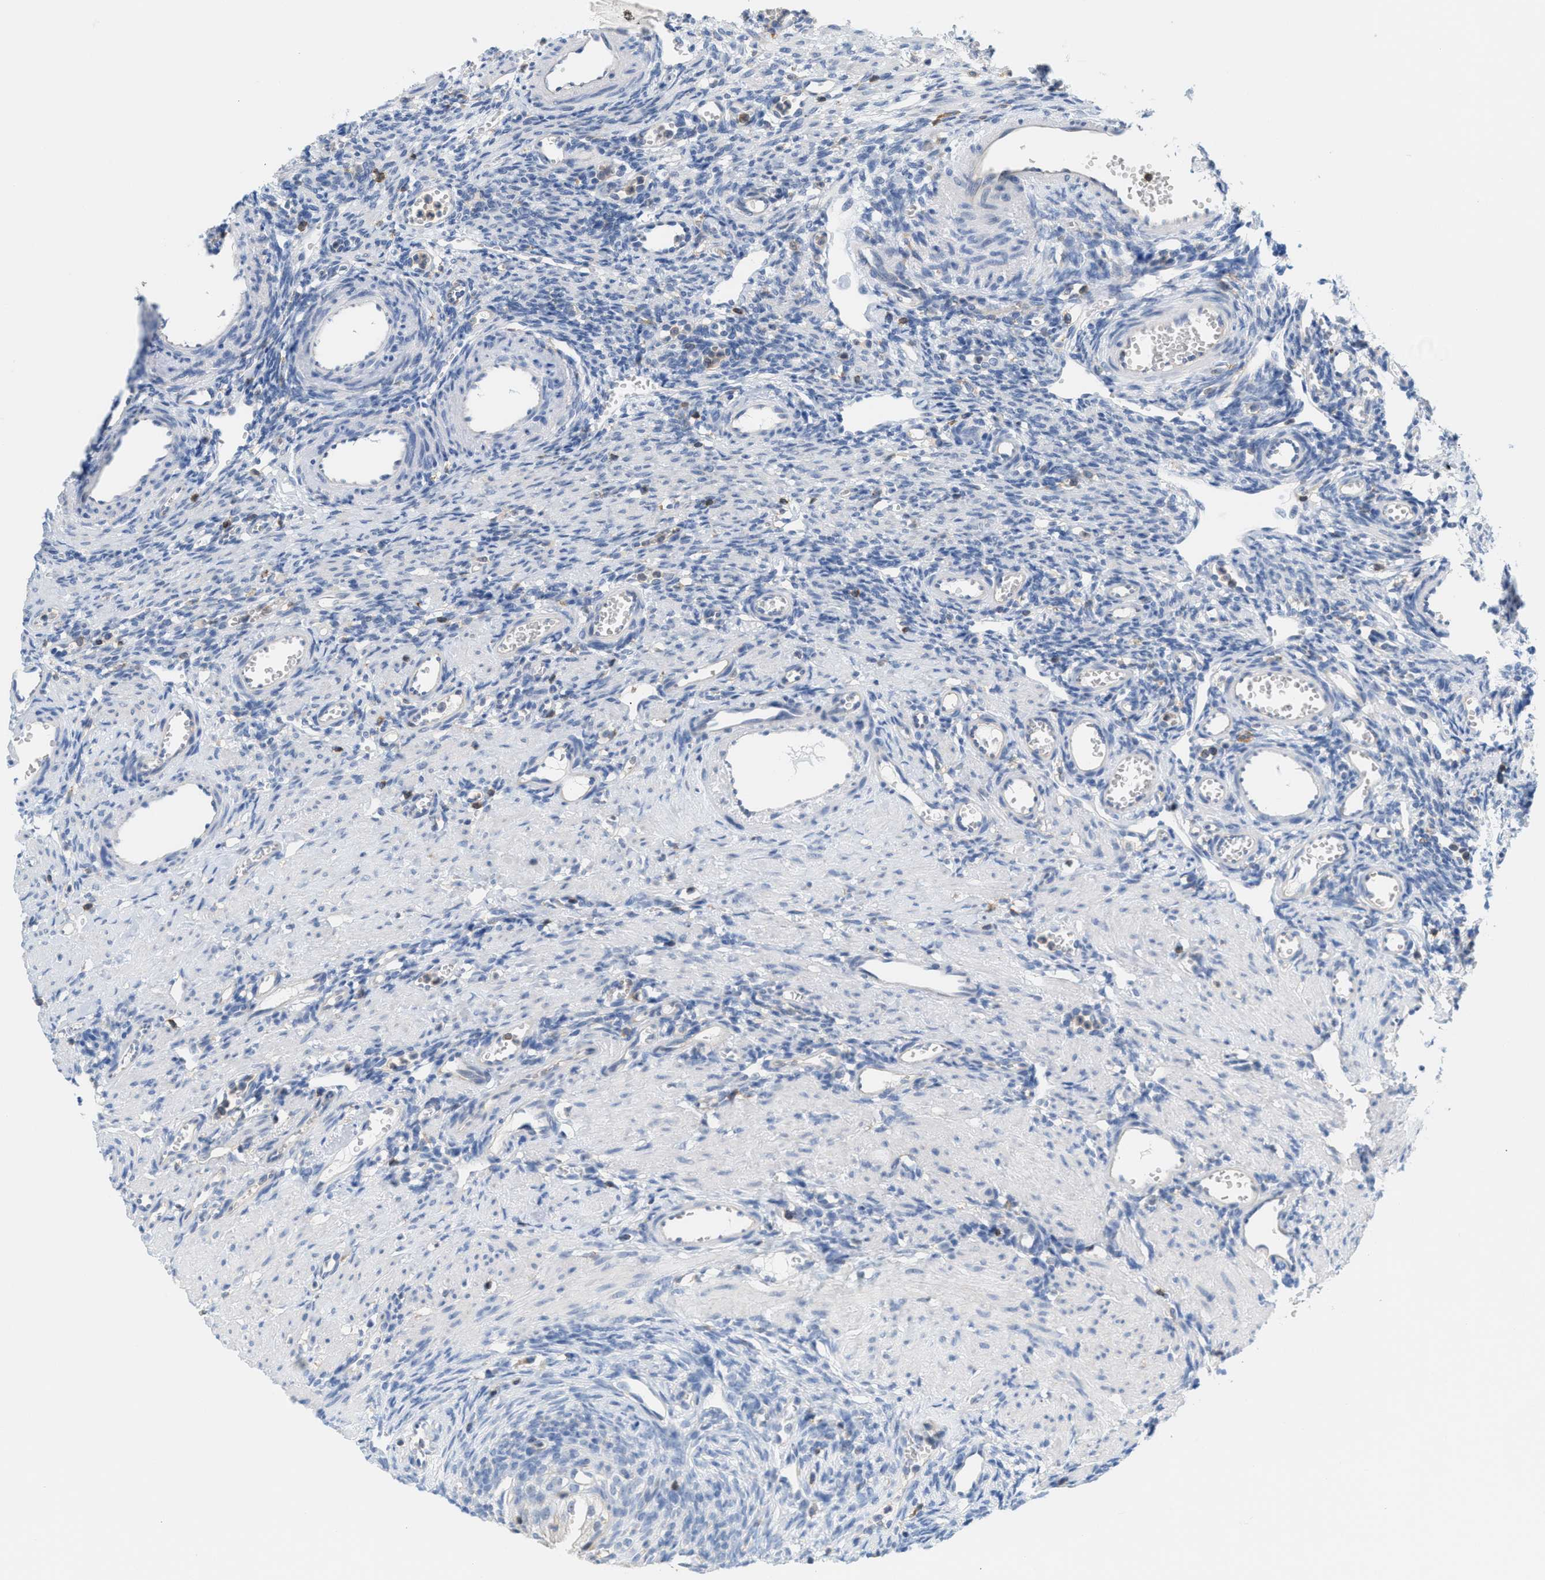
{"staining": {"intensity": "negative", "quantity": "none", "location": "none"}, "tissue": "ovary", "cell_type": "Follicle cells", "image_type": "normal", "snomed": [{"axis": "morphology", "description": "Normal tissue, NOS"}, {"axis": "topography", "description": "Ovary"}], "caption": "High power microscopy photomicrograph of an immunohistochemistry (IHC) micrograph of normal ovary, revealing no significant positivity in follicle cells. The staining was performed using DAB to visualize the protein expression in brown, while the nuclei were stained in blue with hematoxylin (Magnification: 20x).", "gene": "IL16", "patient": {"sex": "female", "age": 33}}